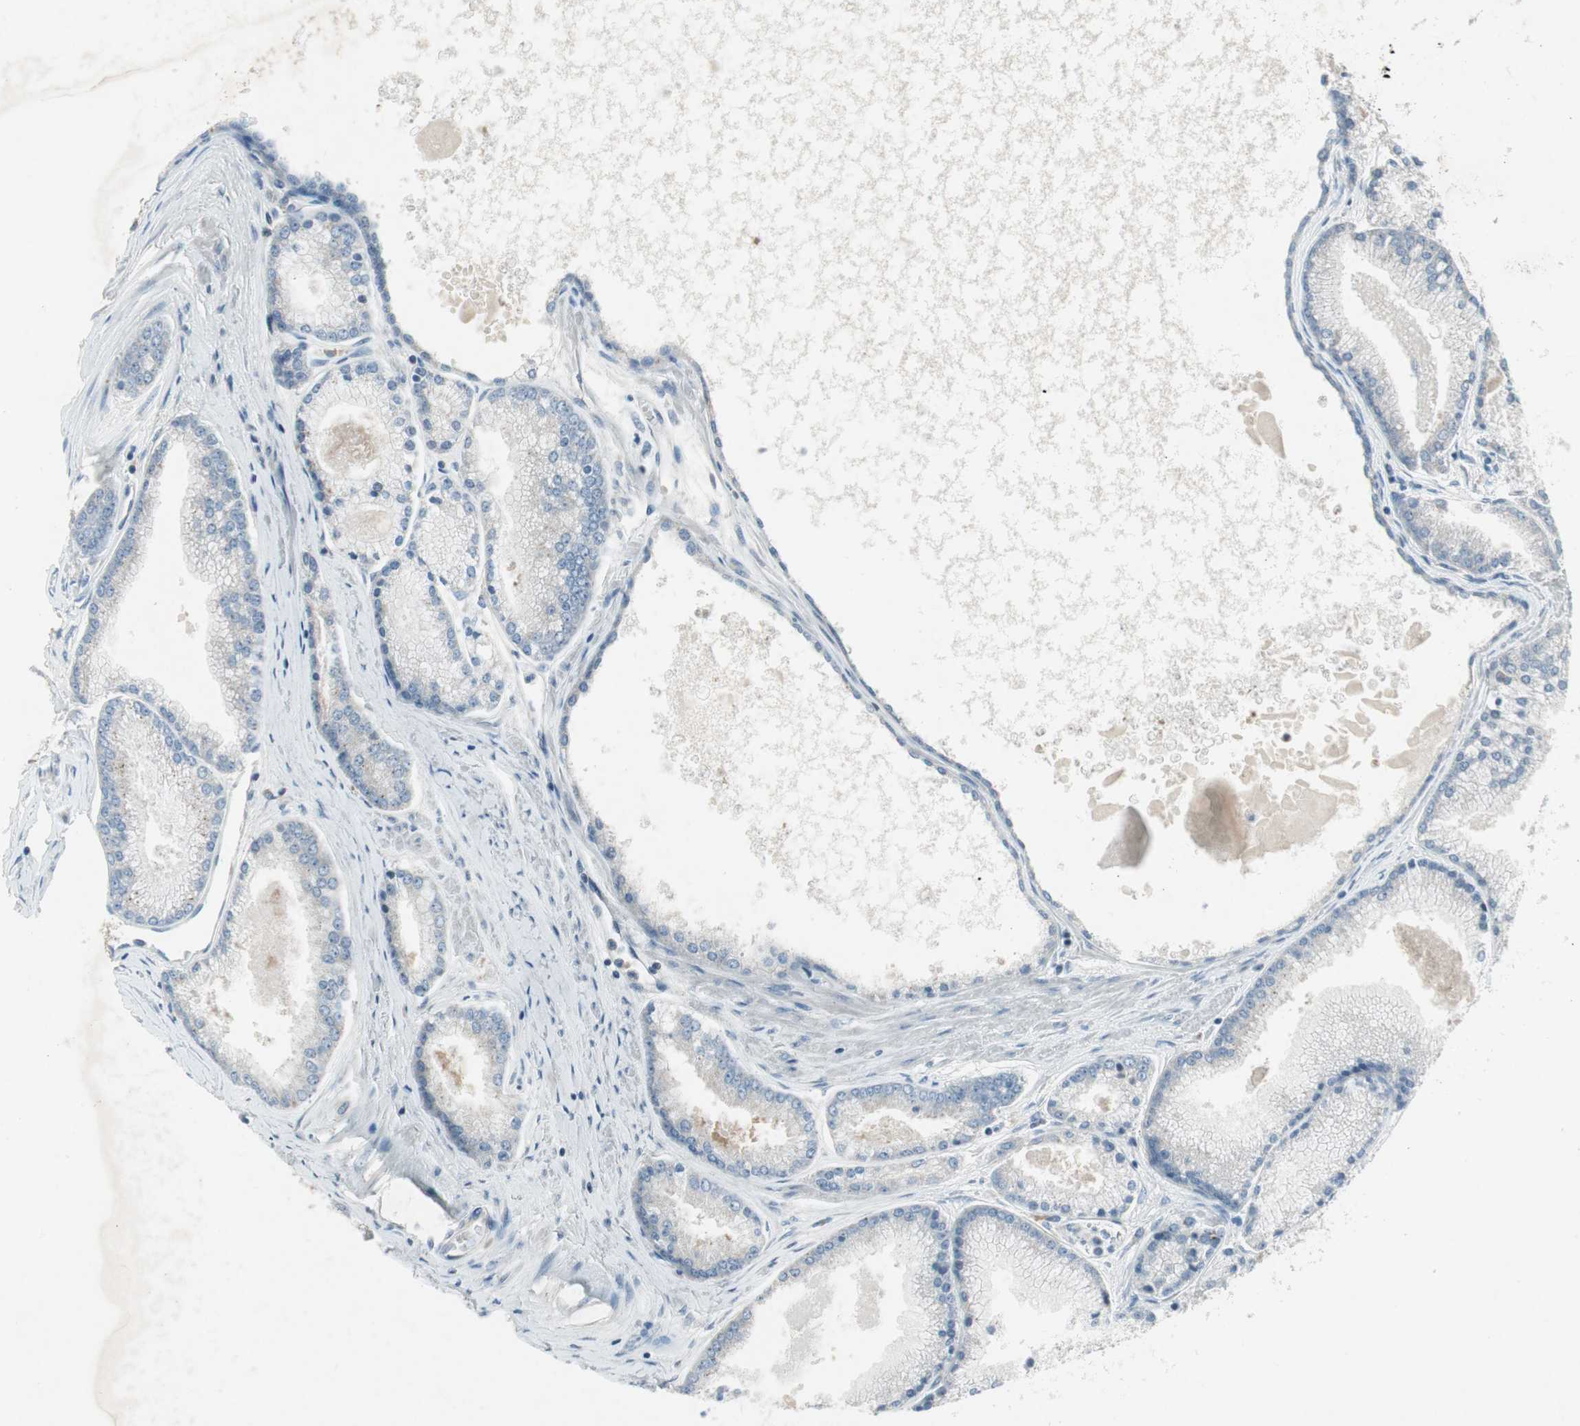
{"staining": {"intensity": "negative", "quantity": "none", "location": "none"}, "tissue": "prostate cancer", "cell_type": "Tumor cells", "image_type": "cancer", "snomed": [{"axis": "morphology", "description": "Adenocarcinoma, High grade"}, {"axis": "topography", "description": "Prostate"}], "caption": "This is an immunohistochemistry micrograph of prostate cancer. There is no positivity in tumor cells.", "gene": "PANK2", "patient": {"sex": "male", "age": 61}}